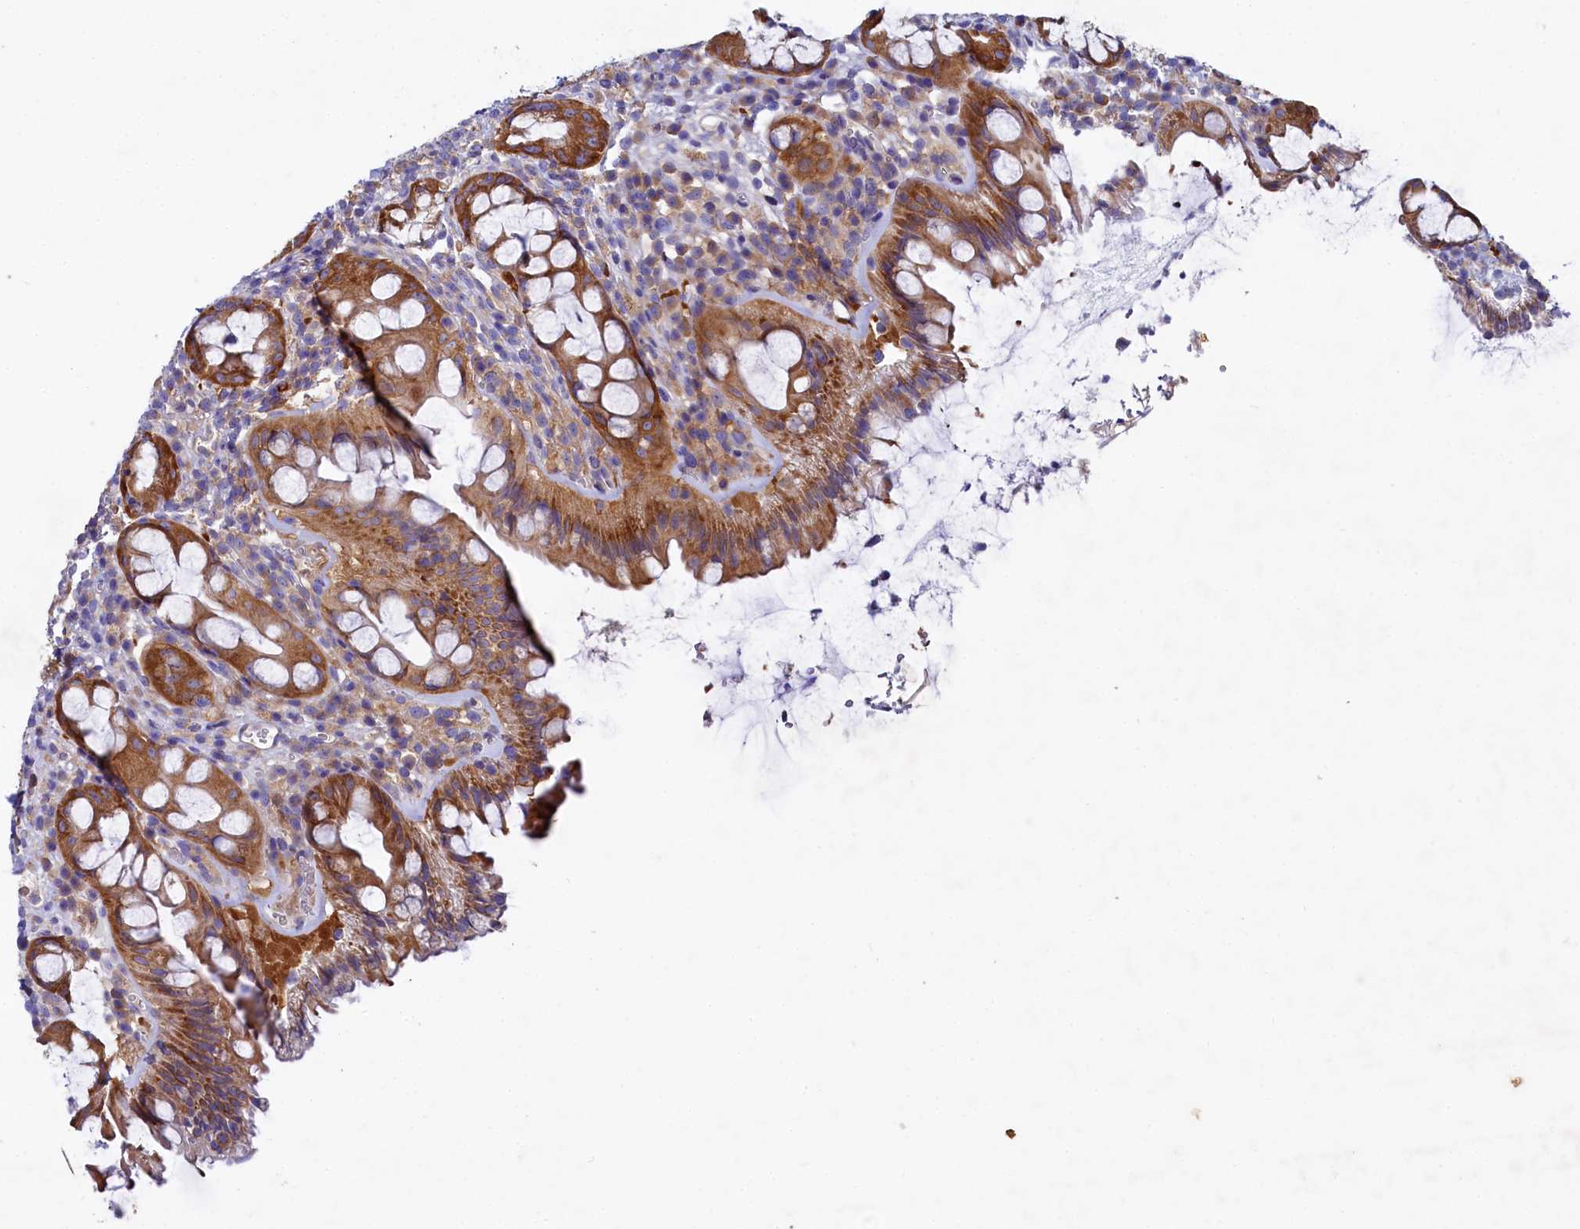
{"staining": {"intensity": "moderate", "quantity": ">75%", "location": "cytoplasmic/membranous"}, "tissue": "rectum", "cell_type": "Glandular cells", "image_type": "normal", "snomed": [{"axis": "morphology", "description": "Normal tissue, NOS"}, {"axis": "topography", "description": "Rectum"}], "caption": "Protein positivity by immunohistochemistry (IHC) demonstrates moderate cytoplasmic/membranous expression in approximately >75% of glandular cells in normal rectum. (DAB IHC, brown staining for protein, blue staining for nuclei).", "gene": "QARS1", "patient": {"sex": "female", "age": 57}}